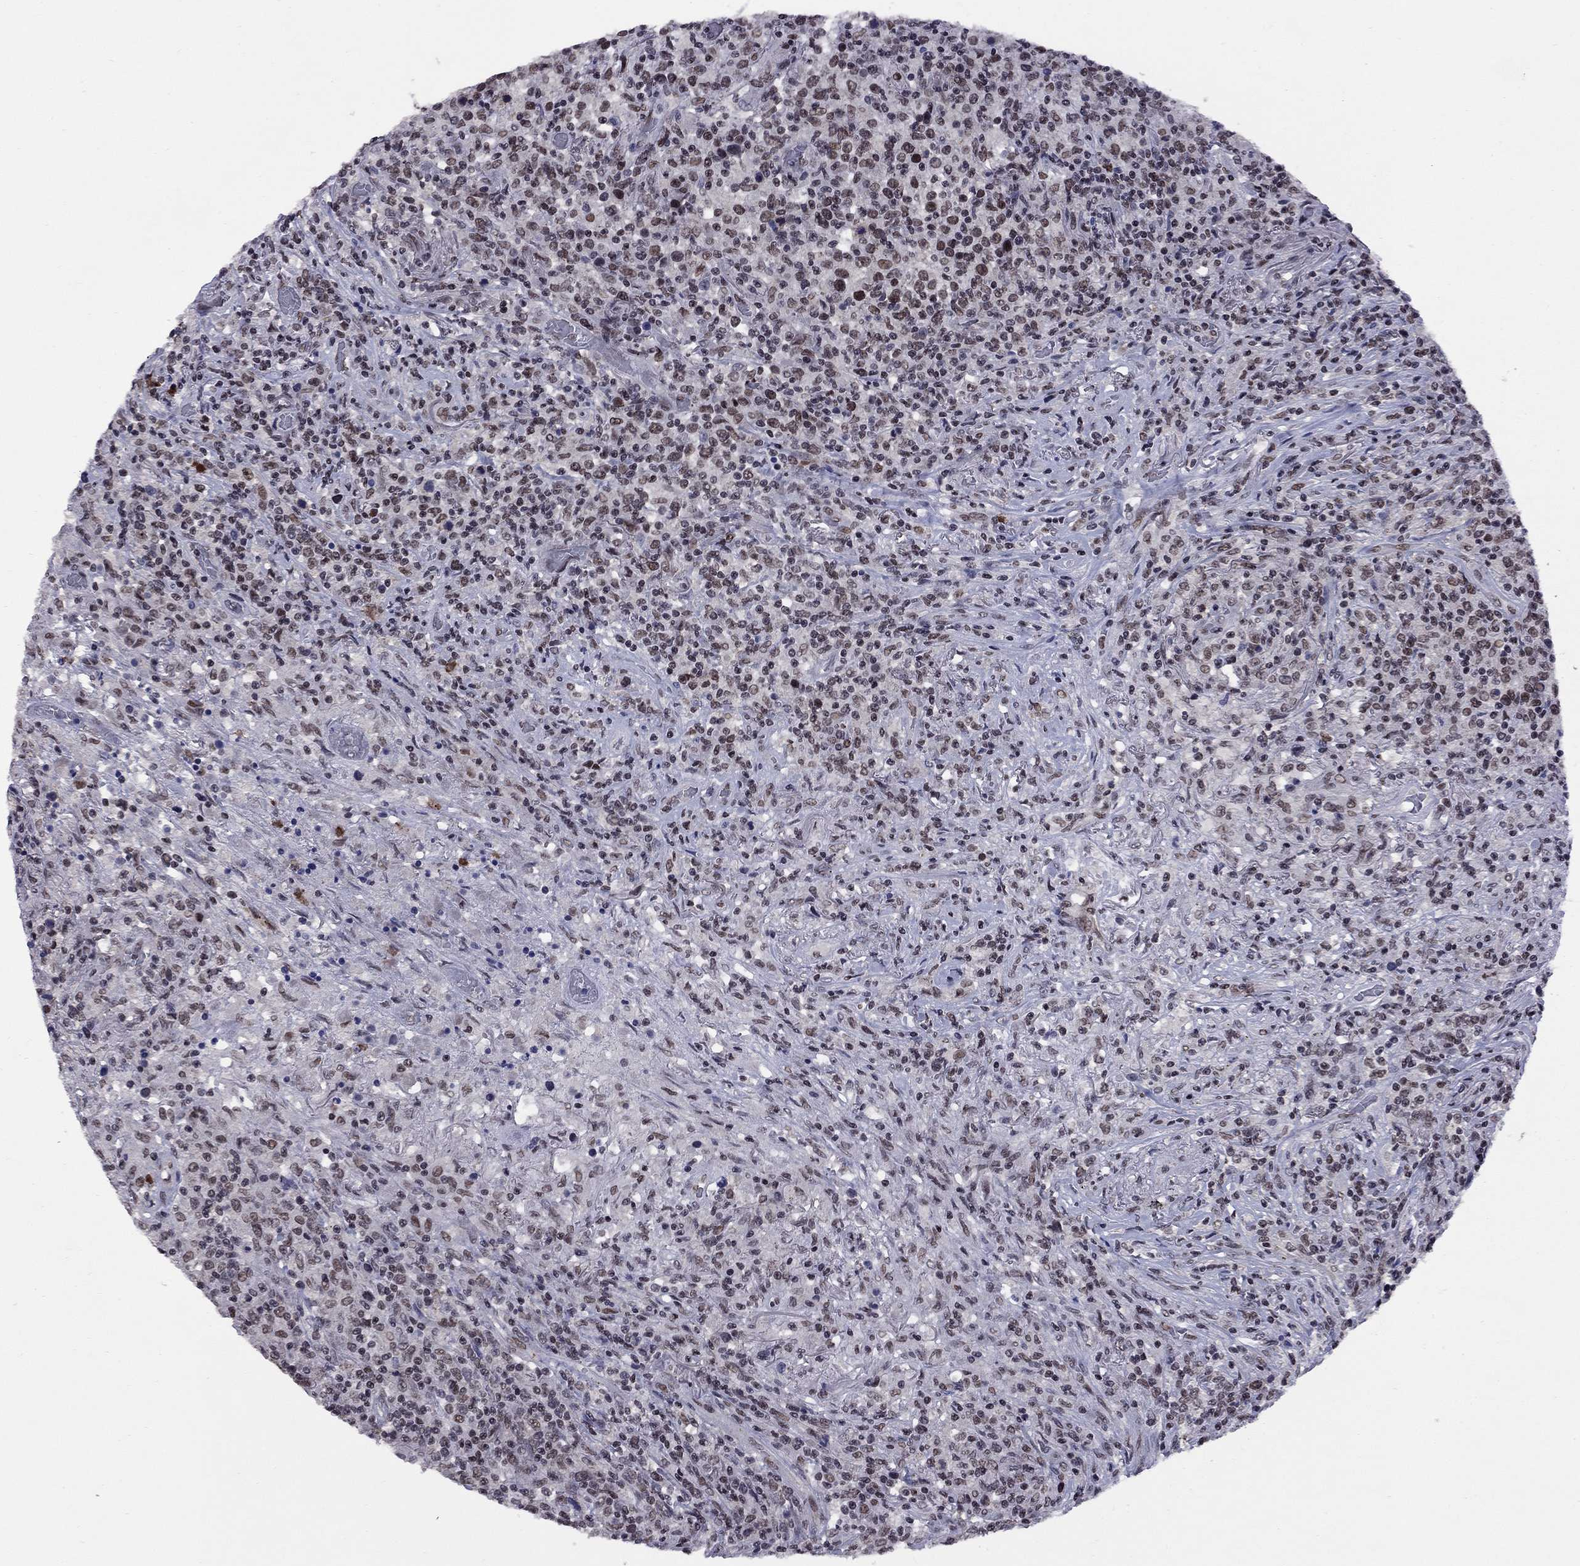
{"staining": {"intensity": "weak", "quantity": ">75%", "location": "nuclear"}, "tissue": "lymphoma", "cell_type": "Tumor cells", "image_type": "cancer", "snomed": [{"axis": "morphology", "description": "Malignant lymphoma, non-Hodgkin's type, High grade"}, {"axis": "topography", "description": "Lung"}], "caption": "Immunohistochemical staining of high-grade malignant lymphoma, non-Hodgkin's type exhibits weak nuclear protein expression in about >75% of tumor cells.", "gene": "TAF9", "patient": {"sex": "male", "age": 79}}